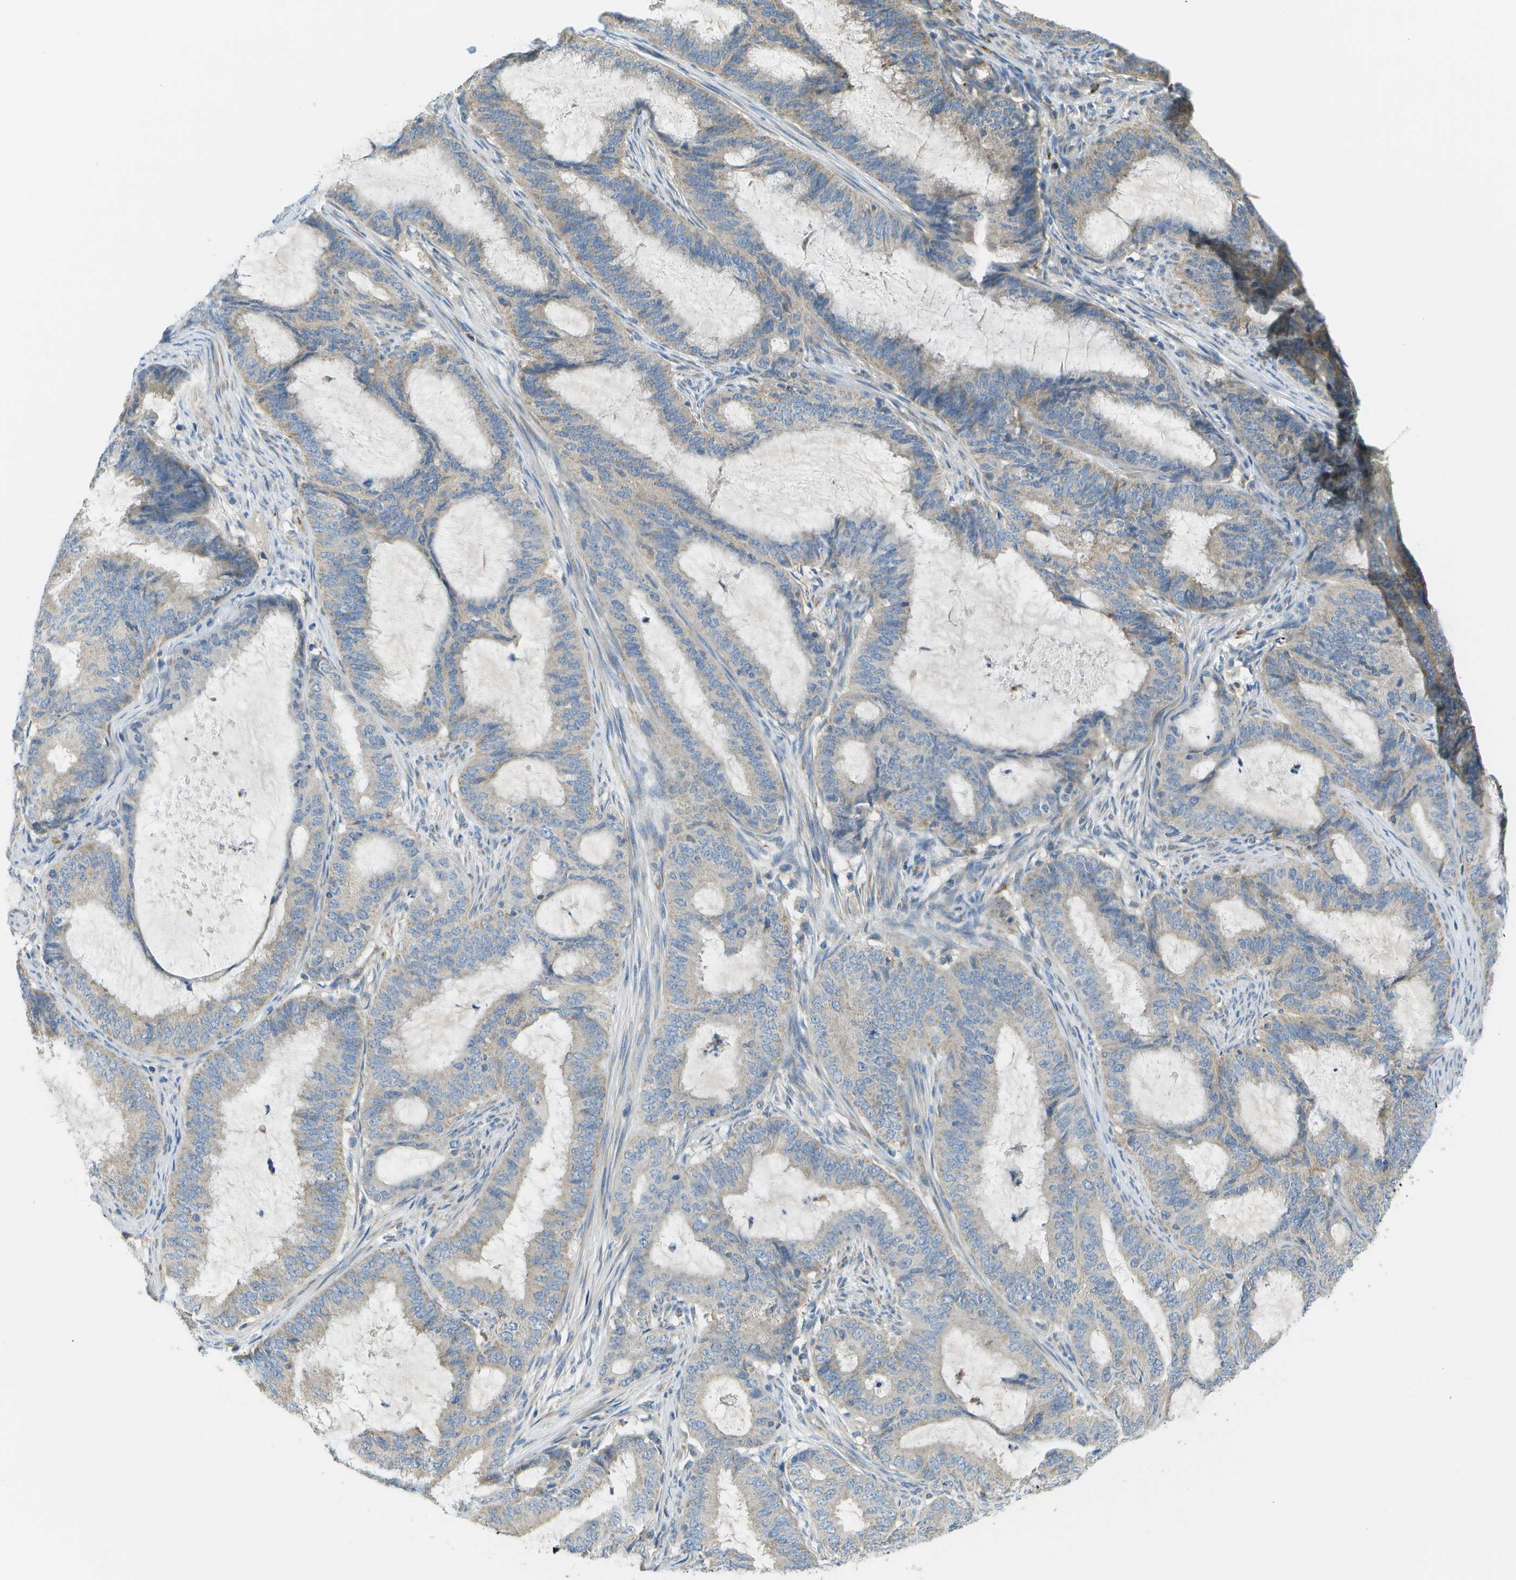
{"staining": {"intensity": "weak", "quantity": "<25%", "location": "cytoplasmic/membranous"}, "tissue": "endometrial cancer", "cell_type": "Tumor cells", "image_type": "cancer", "snomed": [{"axis": "morphology", "description": "Adenocarcinoma, NOS"}, {"axis": "topography", "description": "Endometrium"}], "caption": "This is an immunohistochemistry image of human endometrial cancer. There is no staining in tumor cells.", "gene": "PTGIS", "patient": {"sex": "female", "age": 70}}